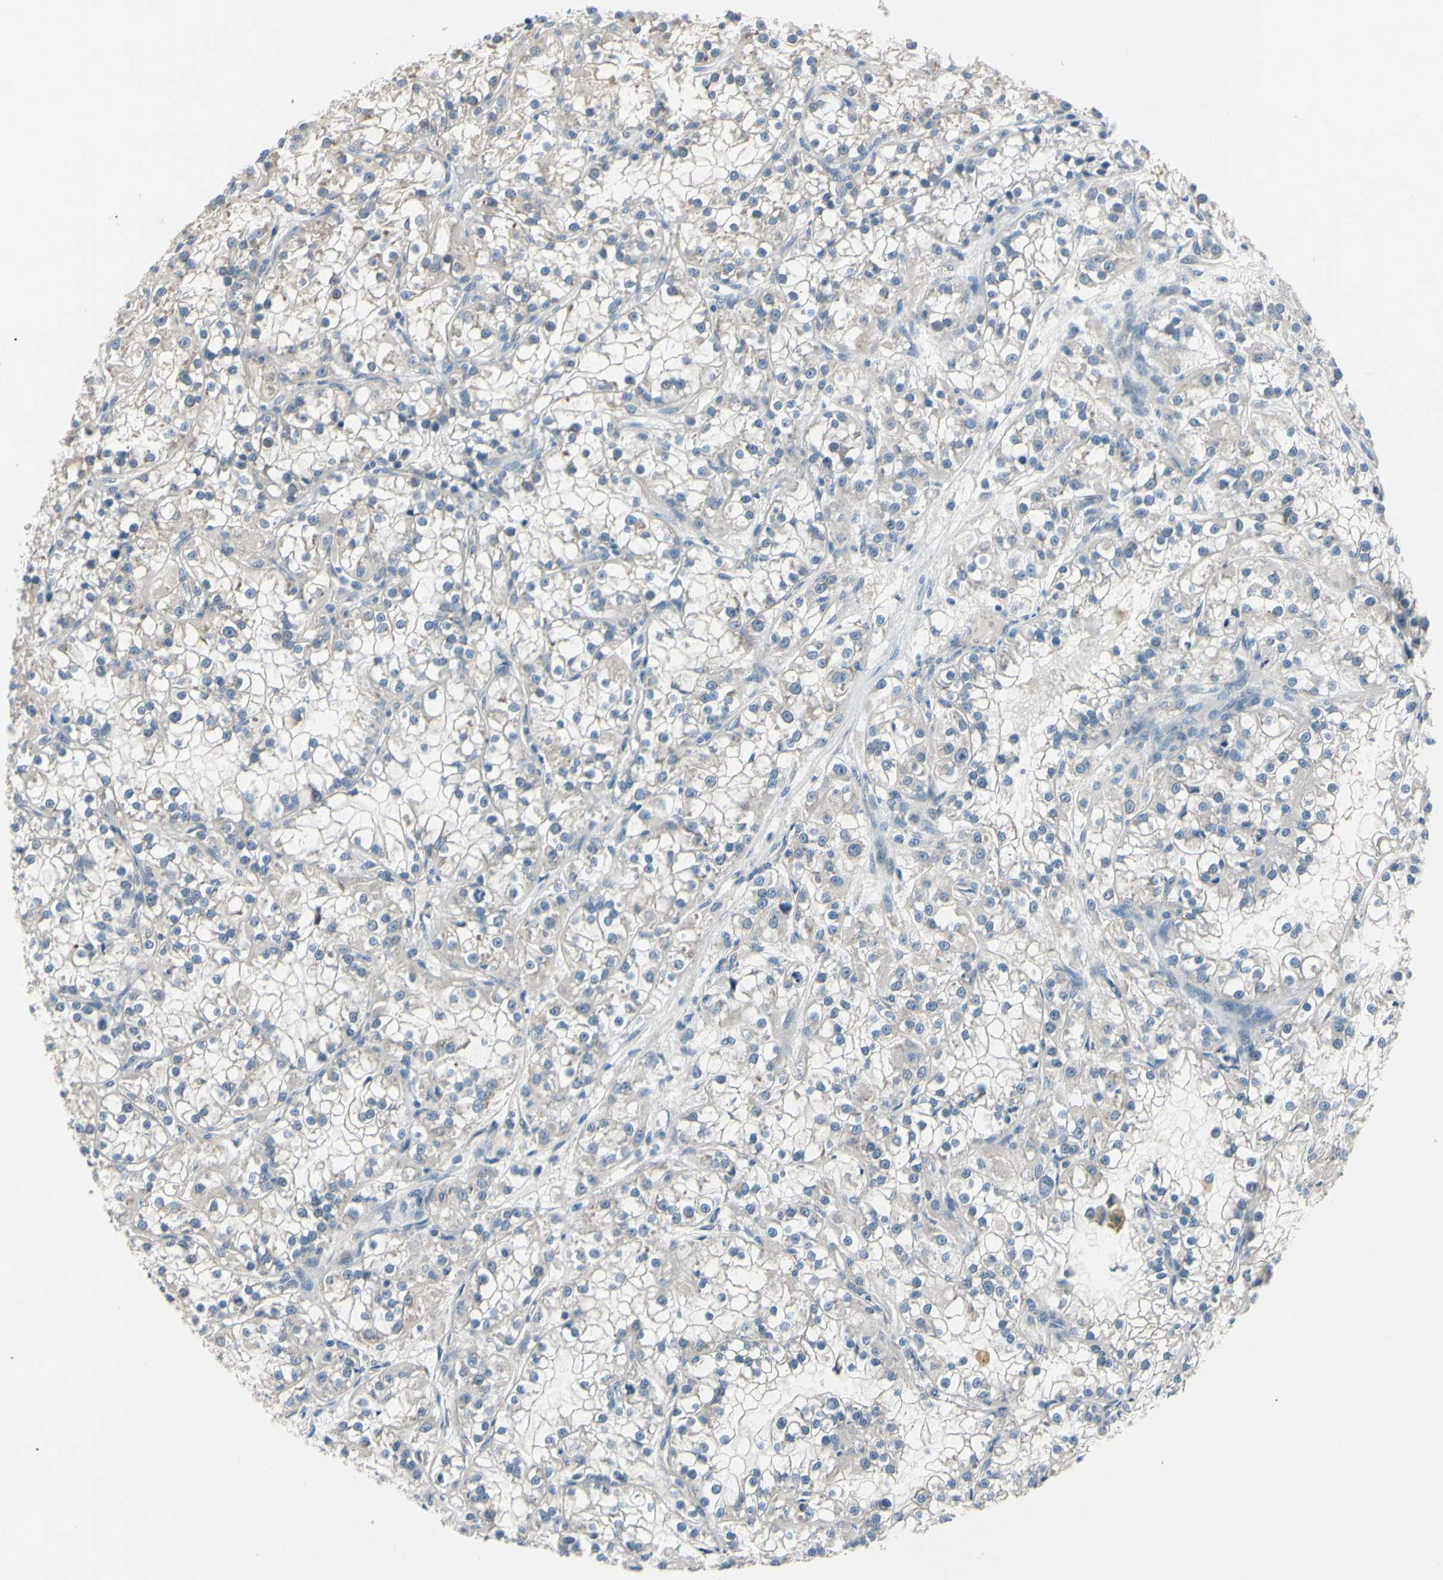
{"staining": {"intensity": "weak", "quantity": "<25%", "location": "cytoplasmic/membranous"}, "tissue": "renal cancer", "cell_type": "Tumor cells", "image_type": "cancer", "snomed": [{"axis": "morphology", "description": "Adenocarcinoma, NOS"}, {"axis": "topography", "description": "Kidney"}], "caption": "Tumor cells are negative for brown protein staining in renal cancer.", "gene": "SELENOK", "patient": {"sex": "female", "age": 52}}